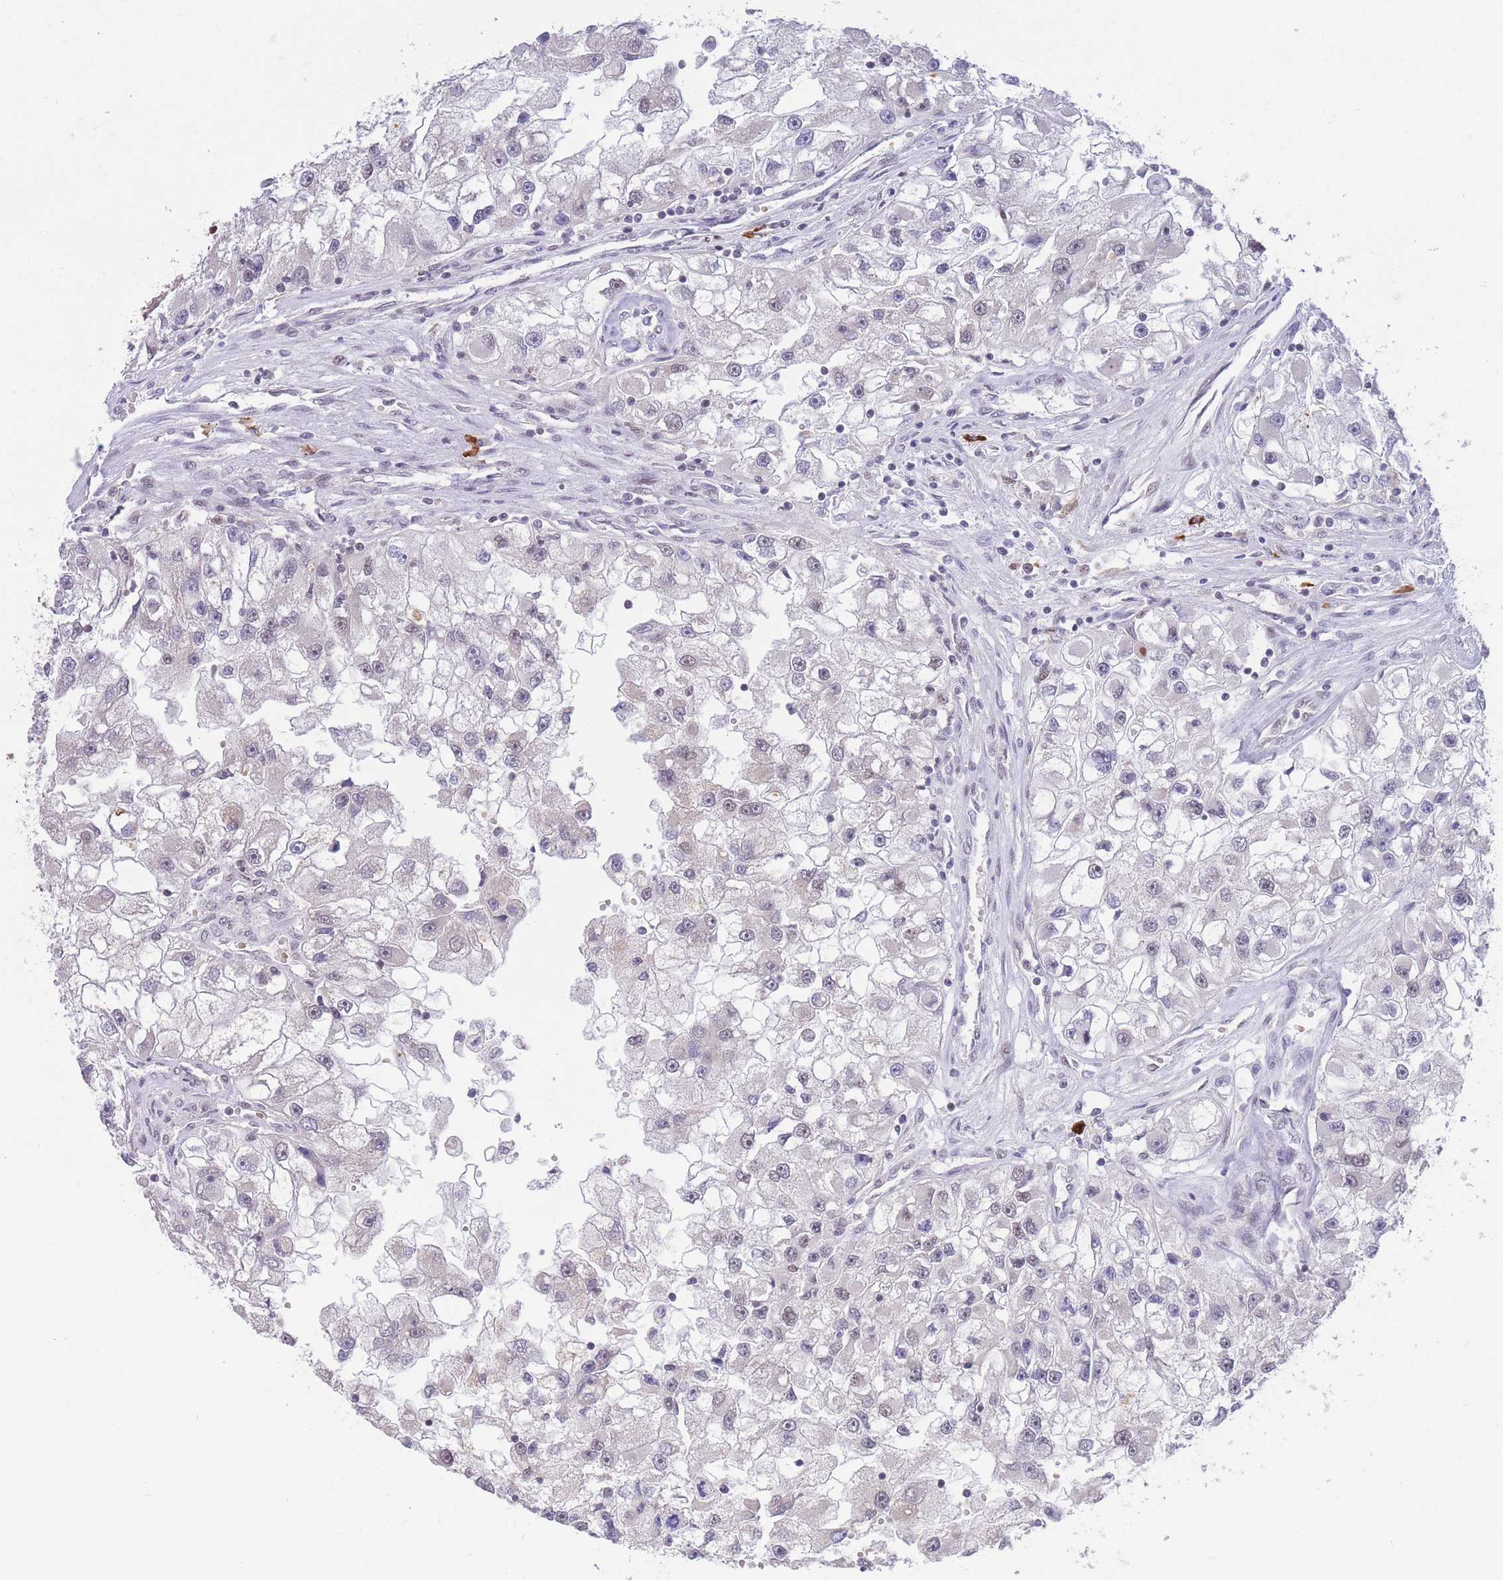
{"staining": {"intensity": "negative", "quantity": "none", "location": "none"}, "tissue": "renal cancer", "cell_type": "Tumor cells", "image_type": "cancer", "snomed": [{"axis": "morphology", "description": "Adenocarcinoma, NOS"}, {"axis": "topography", "description": "Kidney"}], "caption": "IHC of human renal cancer (adenocarcinoma) exhibits no positivity in tumor cells. (DAB (3,3'-diaminobenzidine) IHC with hematoxylin counter stain).", "gene": "SMAD9", "patient": {"sex": "male", "age": 63}}